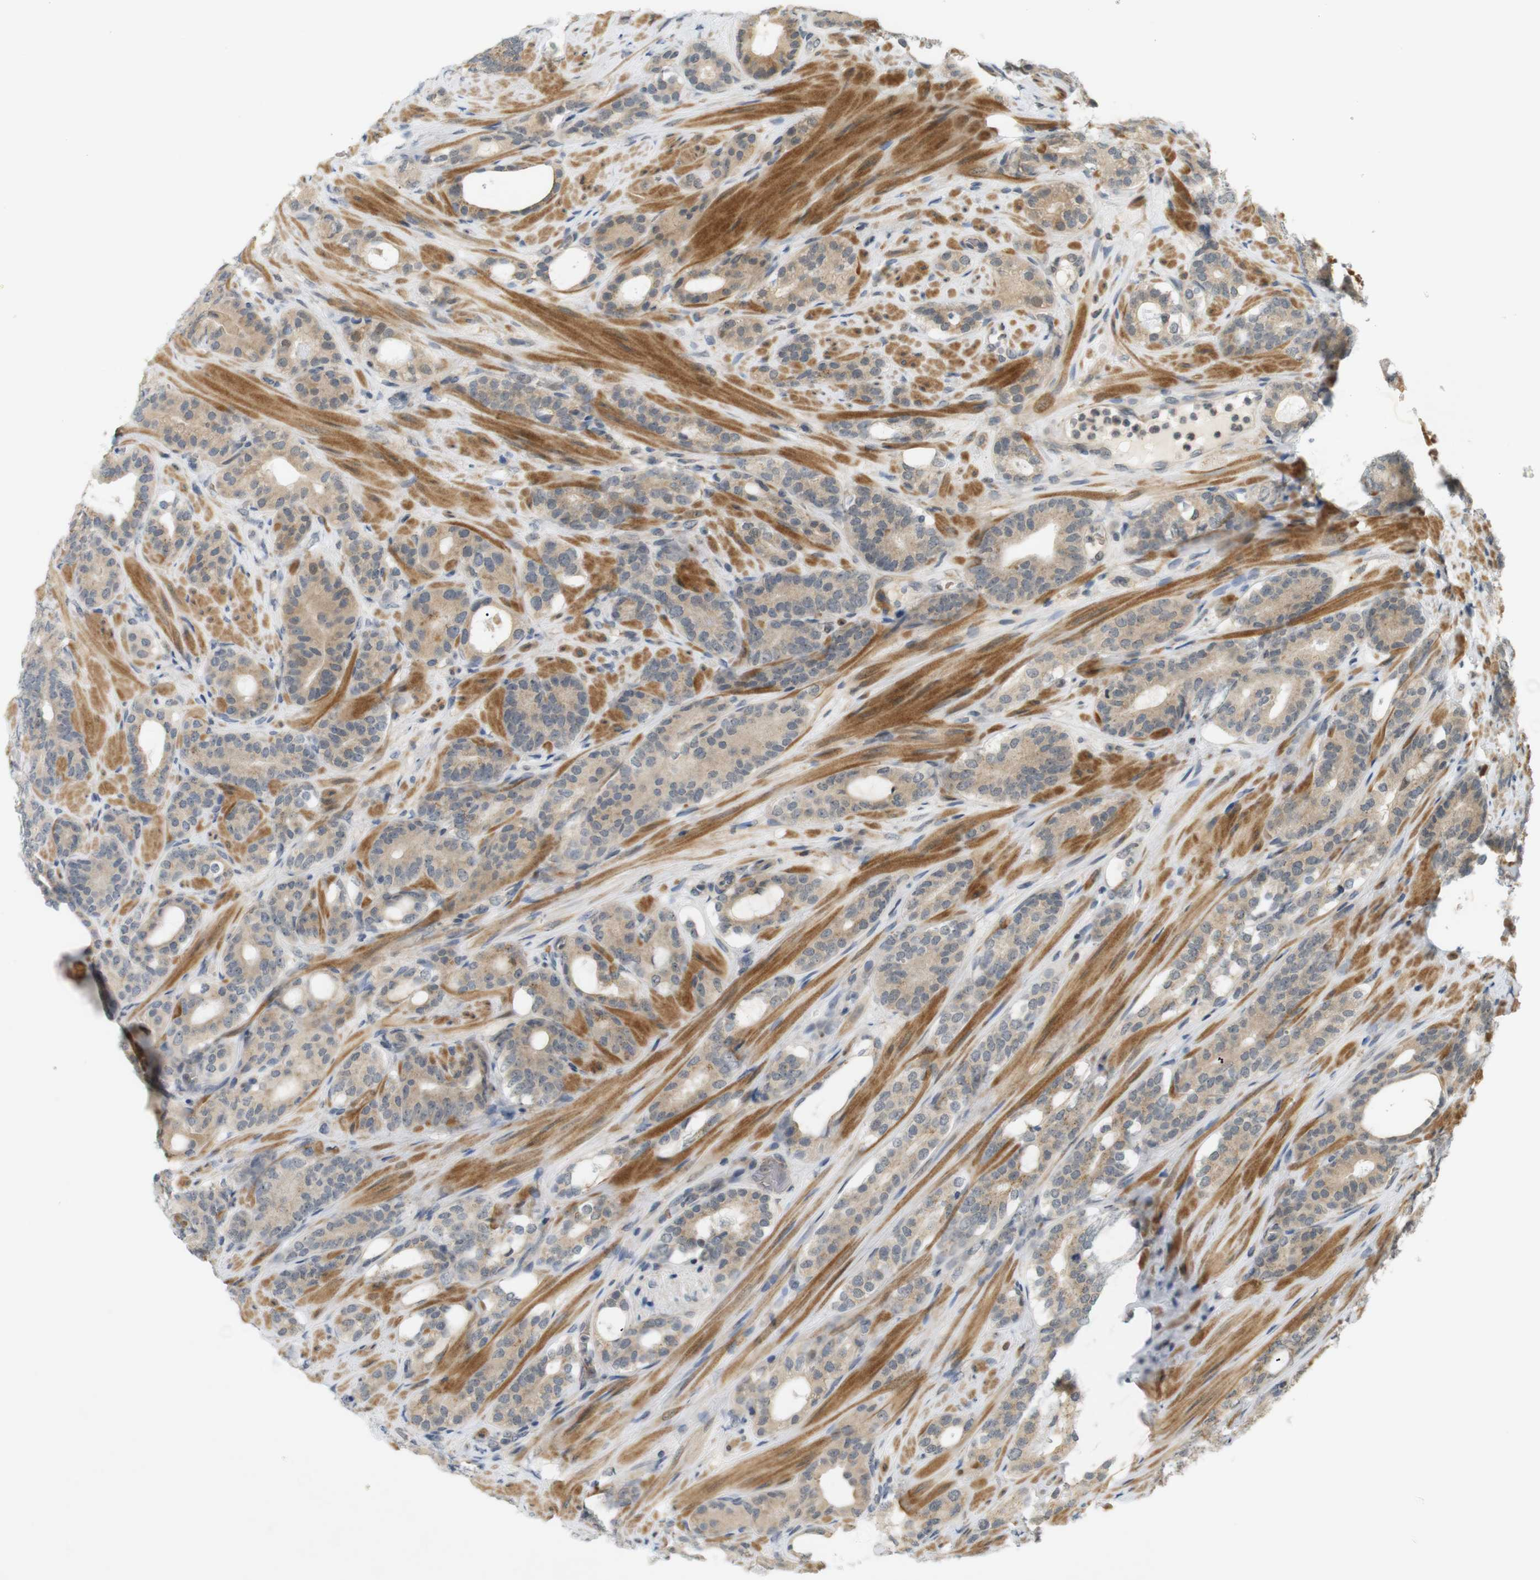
{"staining": {"intensity": "weak", "quantity": ">75%", "location": "cytoplasmic/membranous"}, "tissue": "prostate cancer", "cell_type": "Tumor cells", "image_type": "cancer", "snomed": [{"axis": "morphology", "description": "Adenocarcinoma, Low grade"}, {"axis": "topography", "description": "Prostate"}], "caption": "Human prostate adenocarcinoma (low-grade) stained with a protein marker reveals weak staining in tumor cells.", "gene": "SOCS6", "patient": {"sex": "male", "age": 63}}